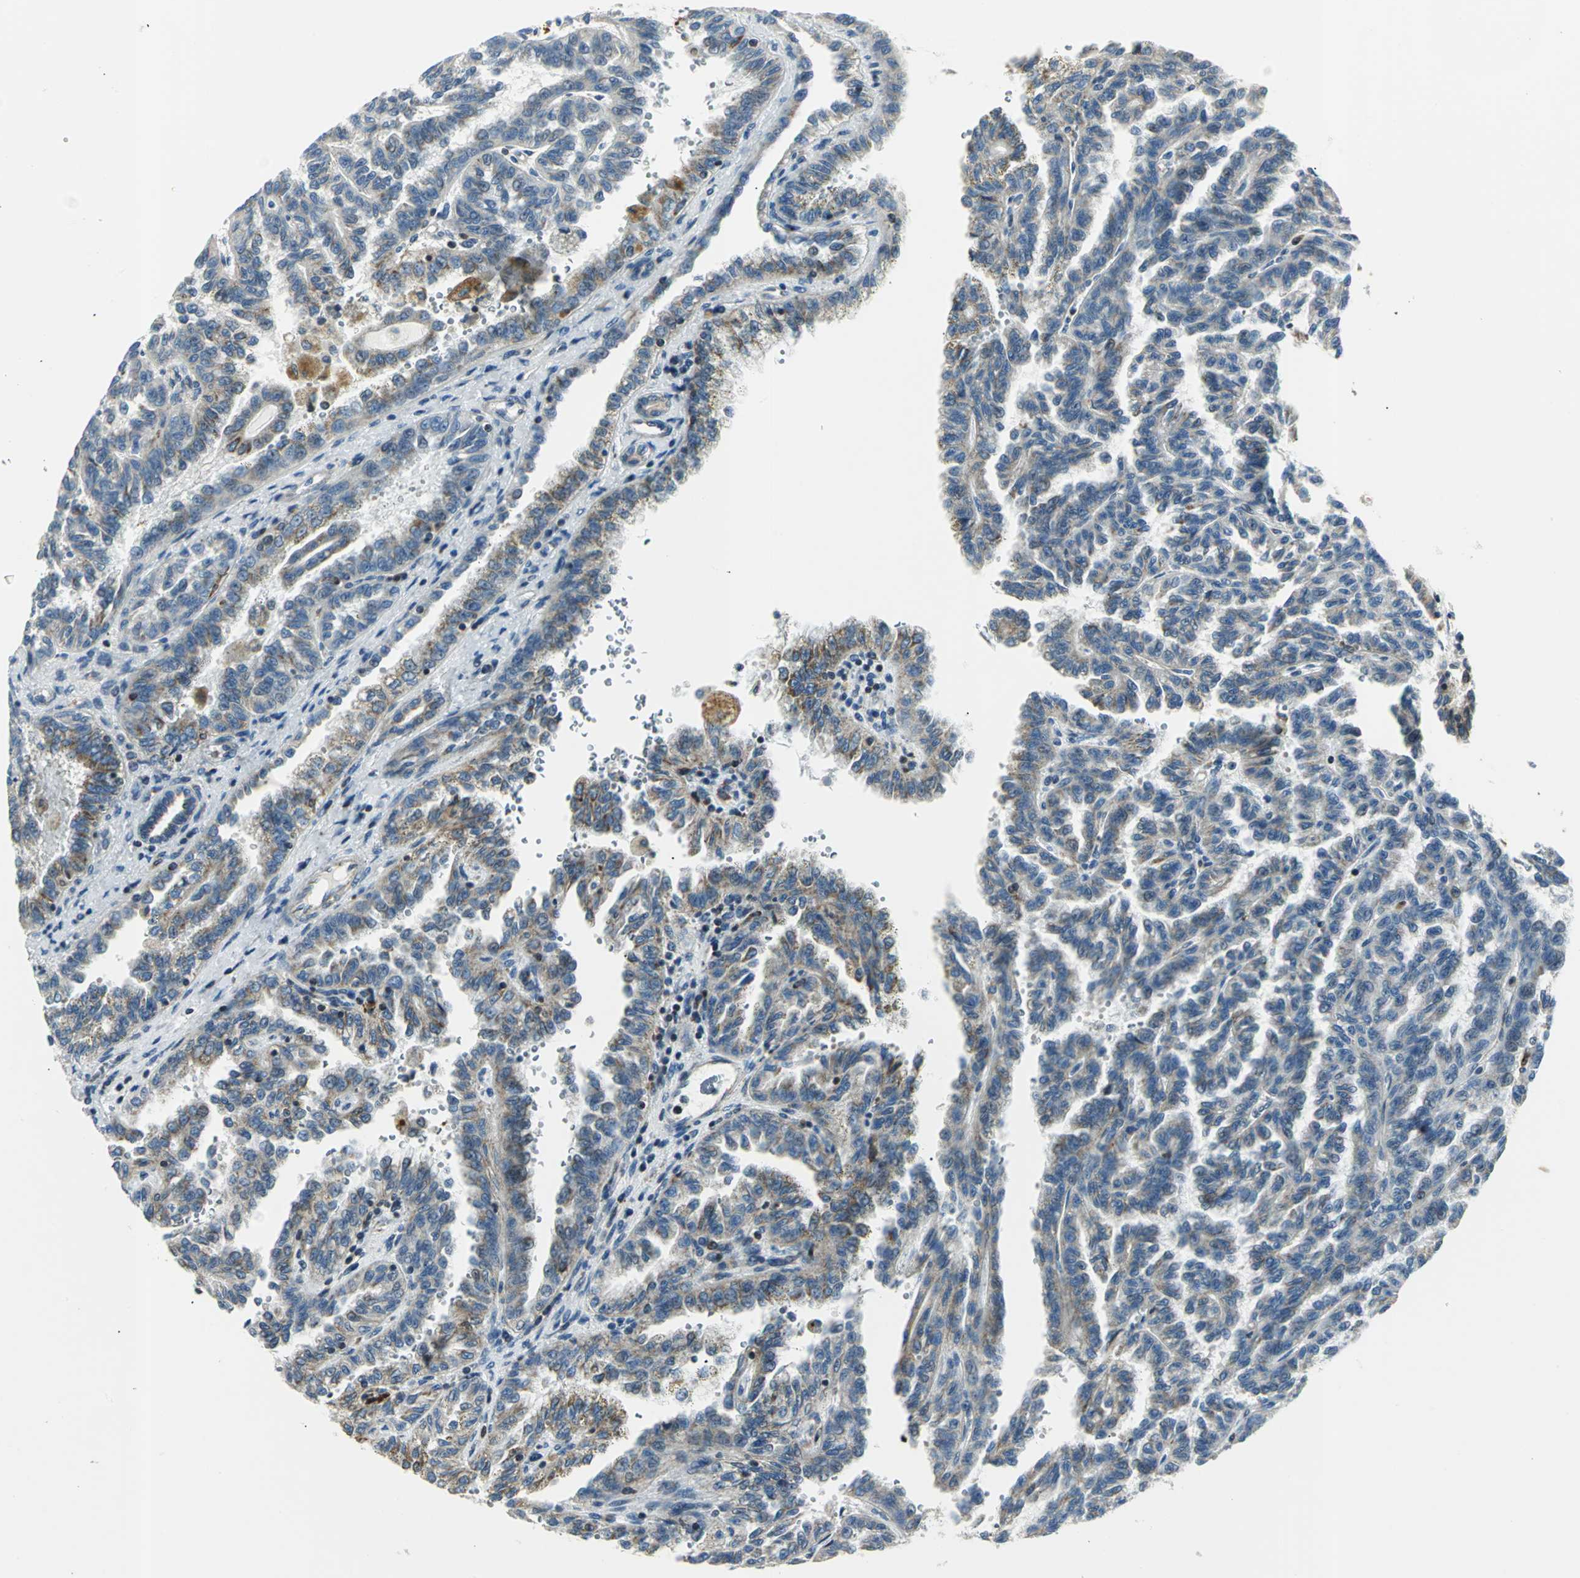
{"staining": {"intensity": "weak", "quantity": "25%-75%", "location": "cytoplasmic/membranous"}, "tissue": "renal cancer", "cell_type": "Tumor cells", "image_type": "cancer", "snomed": [{"axis": "morphology", "description": "Inflammation, NOS"}, {"axis": "morphology", "description": "Adenocarcinoma, NOS"}, {"axis": "topography", "description": "Kidney"}], "caption": "Weak cytoplasmic/membranous staining is seen in about 25%-75% of tumor cells in renal adenocarcinoma.", "gene": "USP40", "patient": {"sex": "male", "age": 68}}